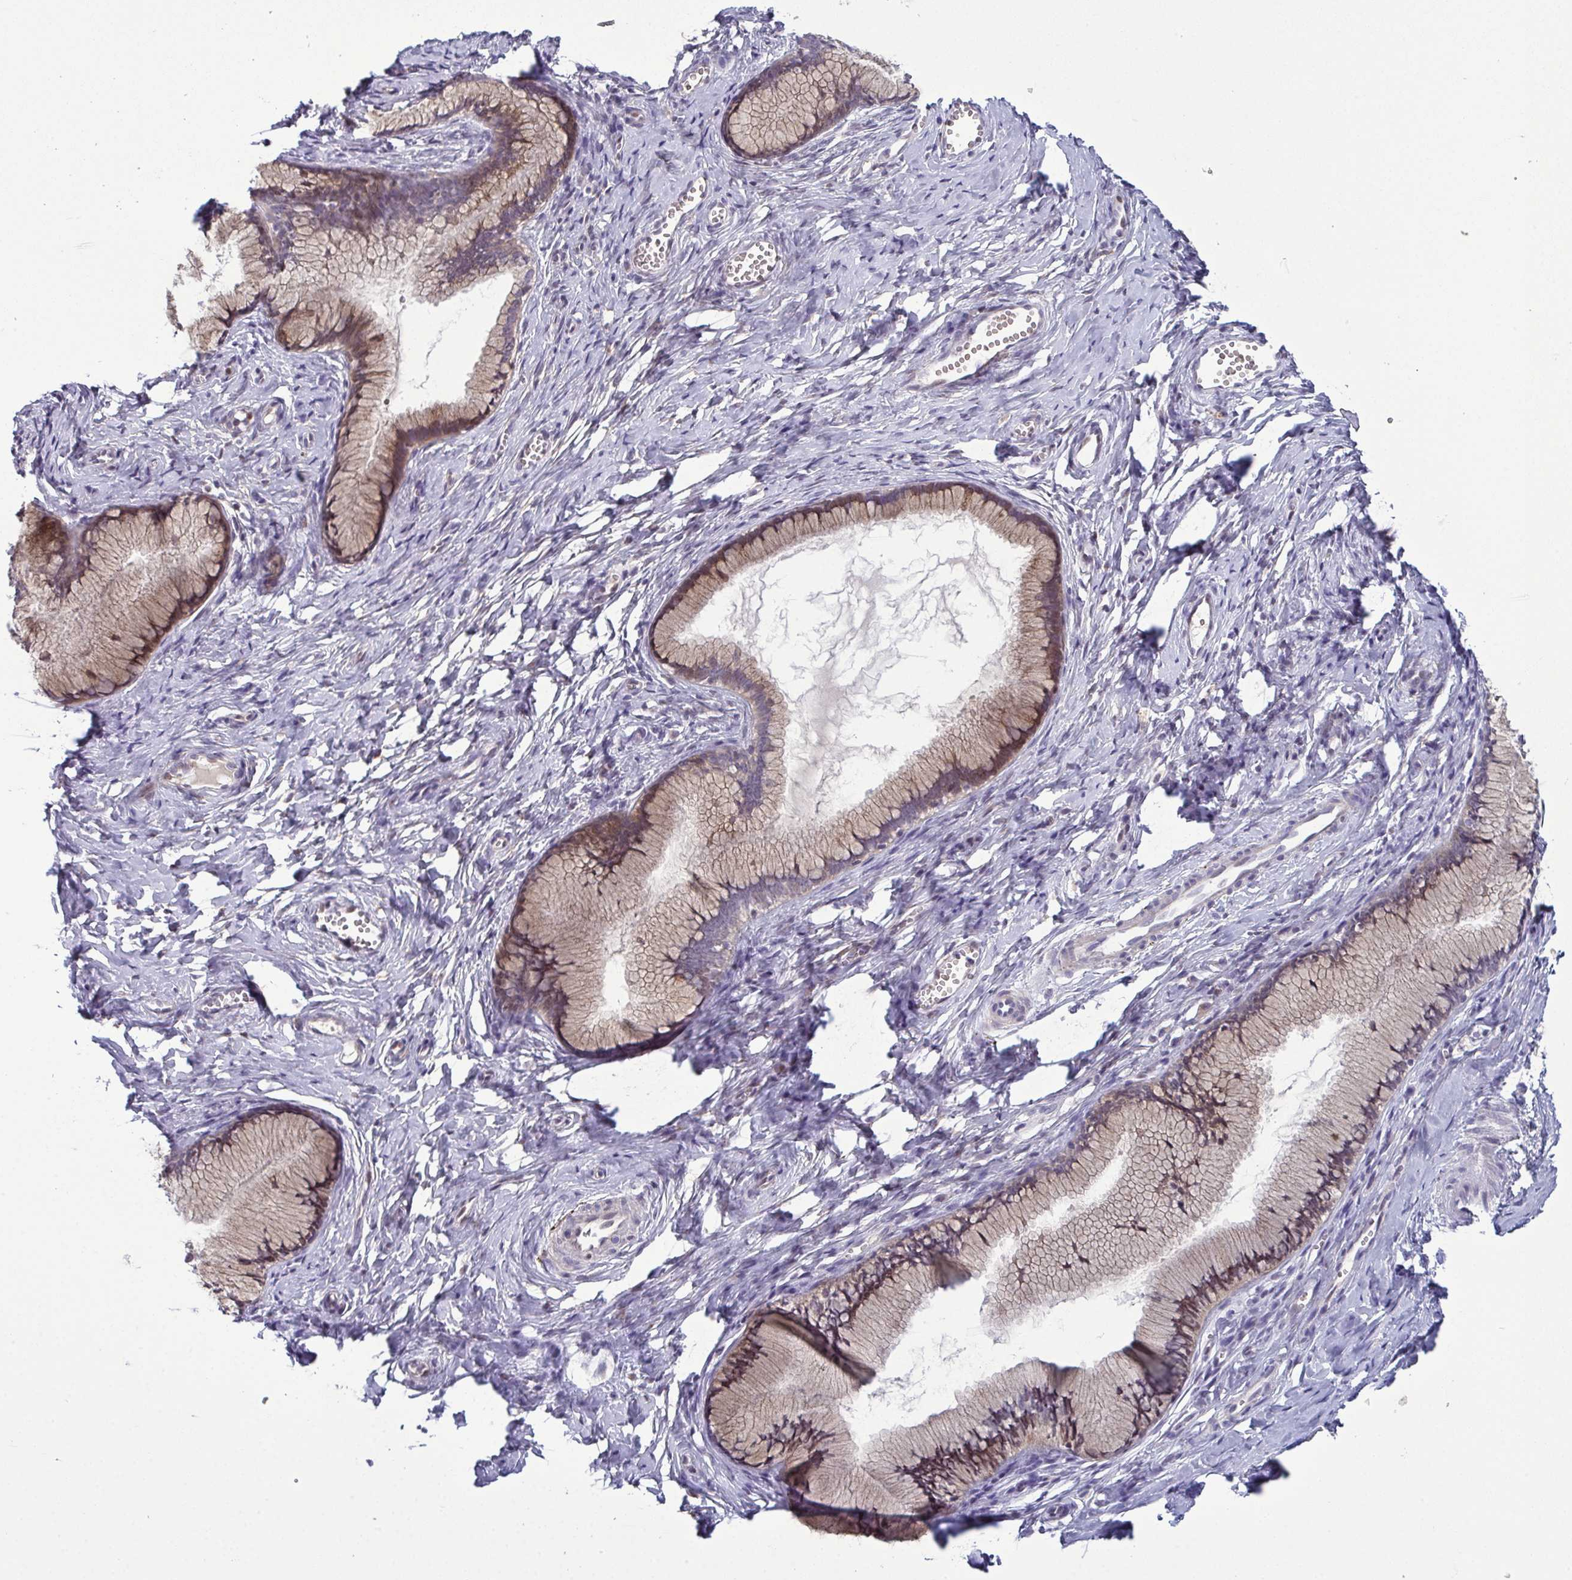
{"staining": {"intensity": "moderate", "quantity": ">75%", "location": "cytoplasmic/membranous"}, "tissue": "cervix", "cell_type": "Glandular cells", "image_type": "normal", "snomed": [{"axis": "morphology", "description": "Normal tissue, NOS"}, {"axis": "topography", "description": "Cervix"}], "caption": "Immunohistochemical staining of normal cervix reveals moderate cytoplasmic/membranous protein positivity in about >75% of glandular cells. (DAB = brown stain, brightfield microscopy at high magnification).", "gene": "ODF1", "patient": {"sex": "female", "age": 40}}